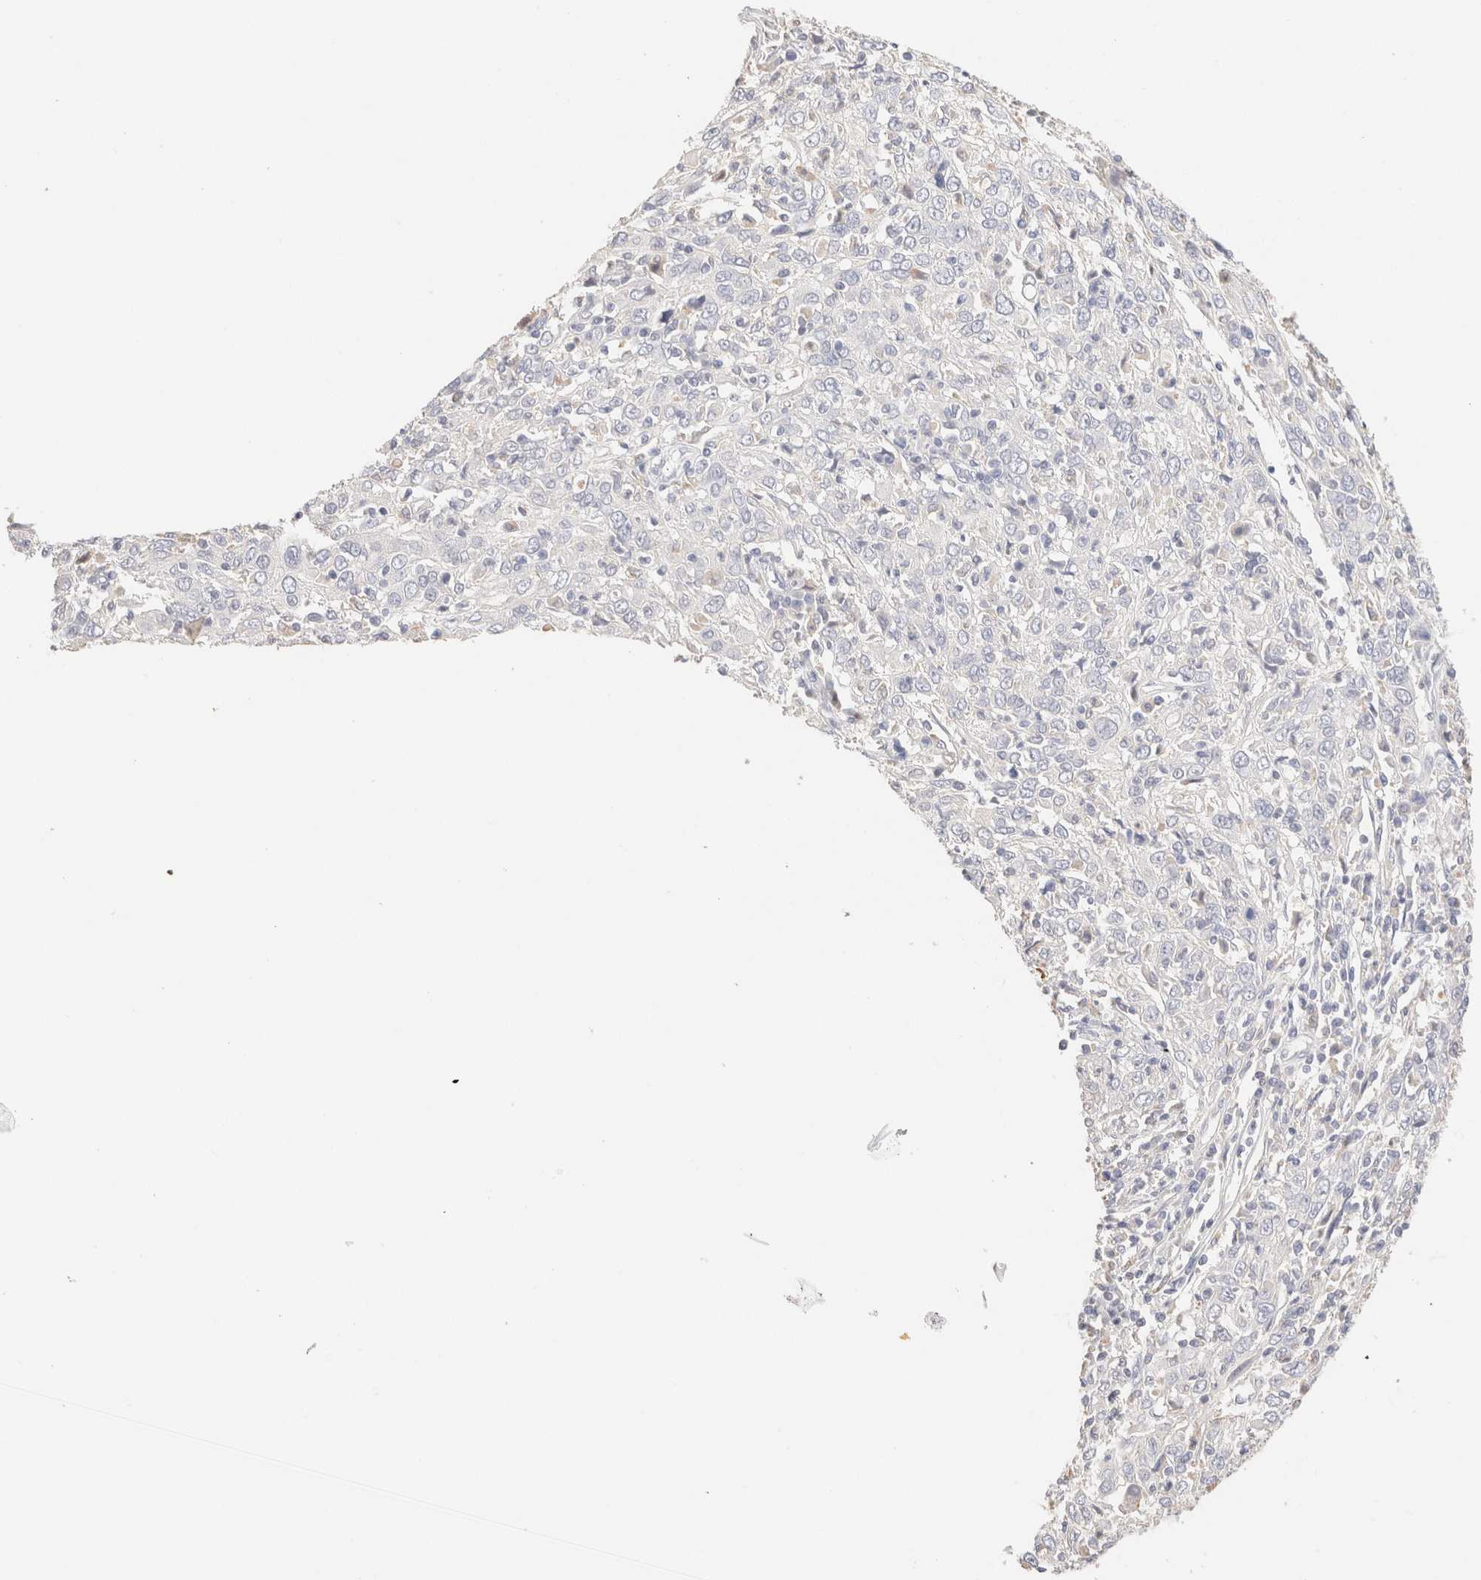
{"staining": {"intensity": "negative", "quantity": "none", "location": "none"}, "tissue": "cervical cancer", "cell_type": "Tumor cells", "image_type": "cancer", "snomed": [{"axis": "morphology", "description": "Squamous cell carcinoma, NOS"}, {"axis": "topography", "description": "Cervix"}], "caption": "Tumor cells are negative for protein expression in human cervical cancer.", "gene": "SCGB2A2", "patient": {"sex": "female", "age": 46}}